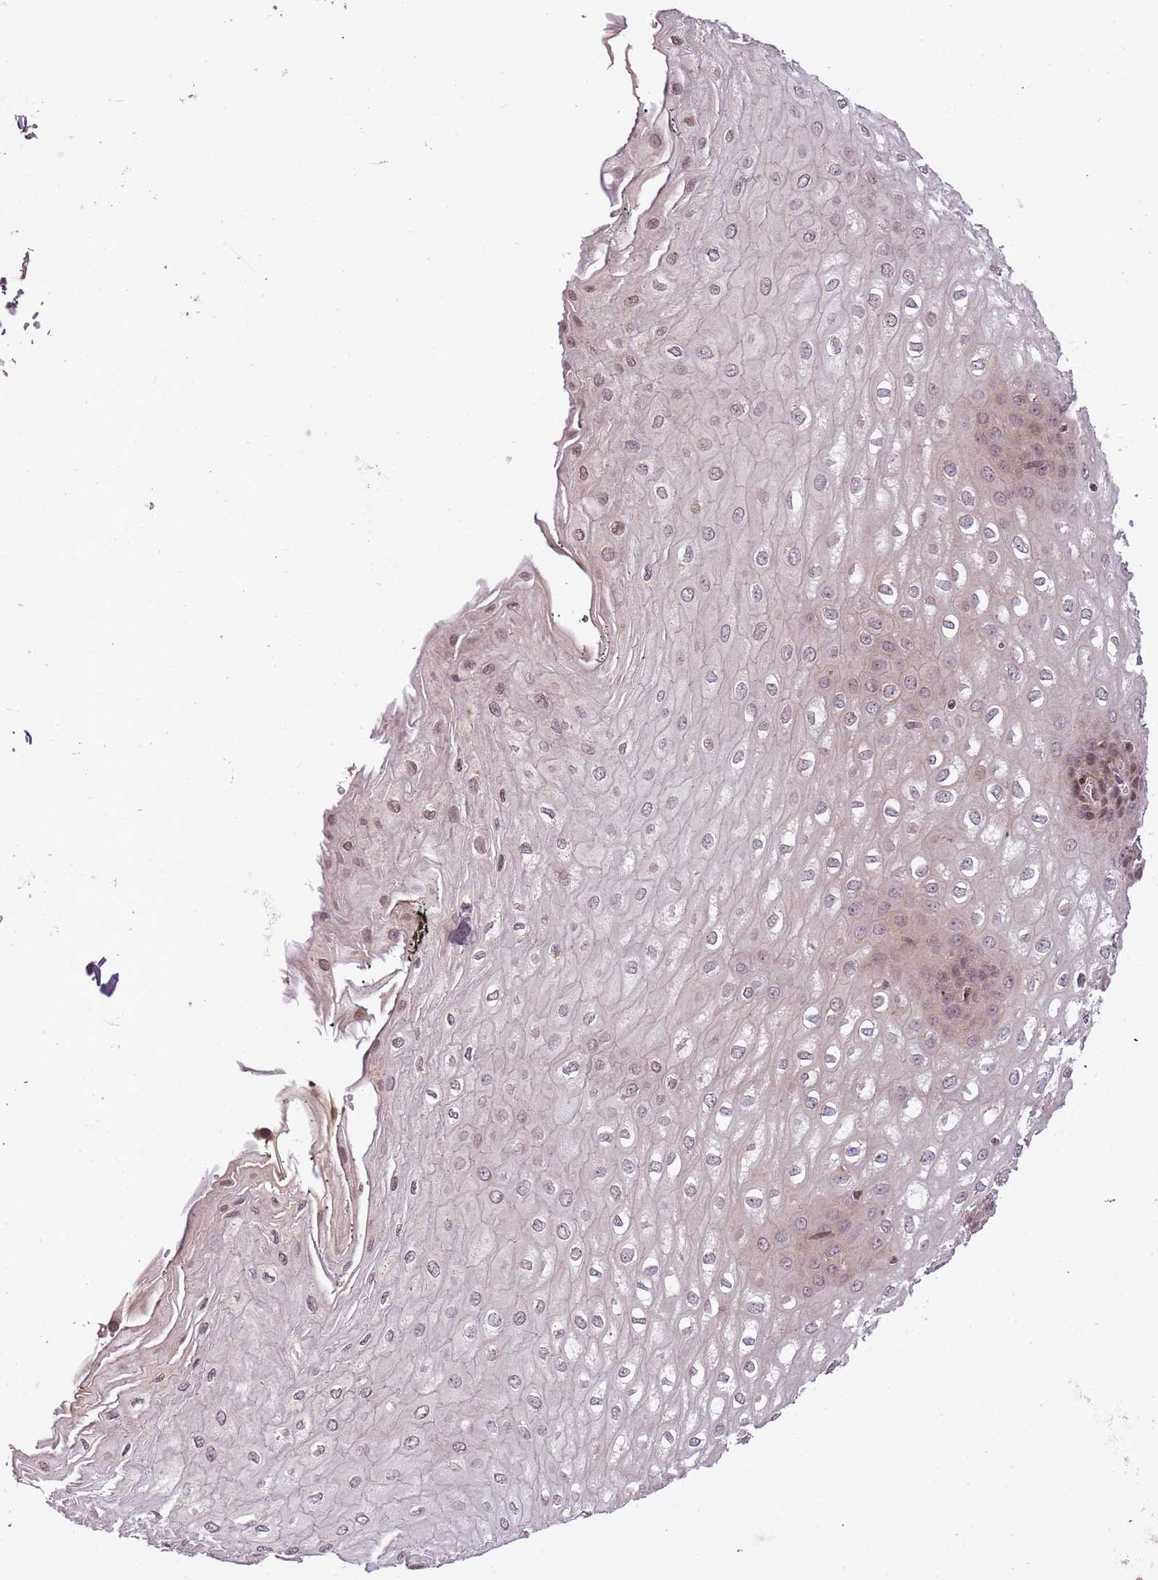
{"staining": {"intensity": "weak", "quantity": "25%-75%", "location": "nuclear"}, "tissue": "esophagus", "cell_type": "Squamous epithelial cells", "image_type": "normal", "snomed": [{"axis": "morphology", "description": "Normal tissue, NOS"}, {"axis": "topography", "description": "Esophagus"}], "caption": "Immunohistochemical staining of benign esophagus reveals low levels of weak nuclear expression in about 25%-75% of squamous epithelial cells.", "gene": "SAMSN1", "patient": {"sex": "male", "age": 60}}